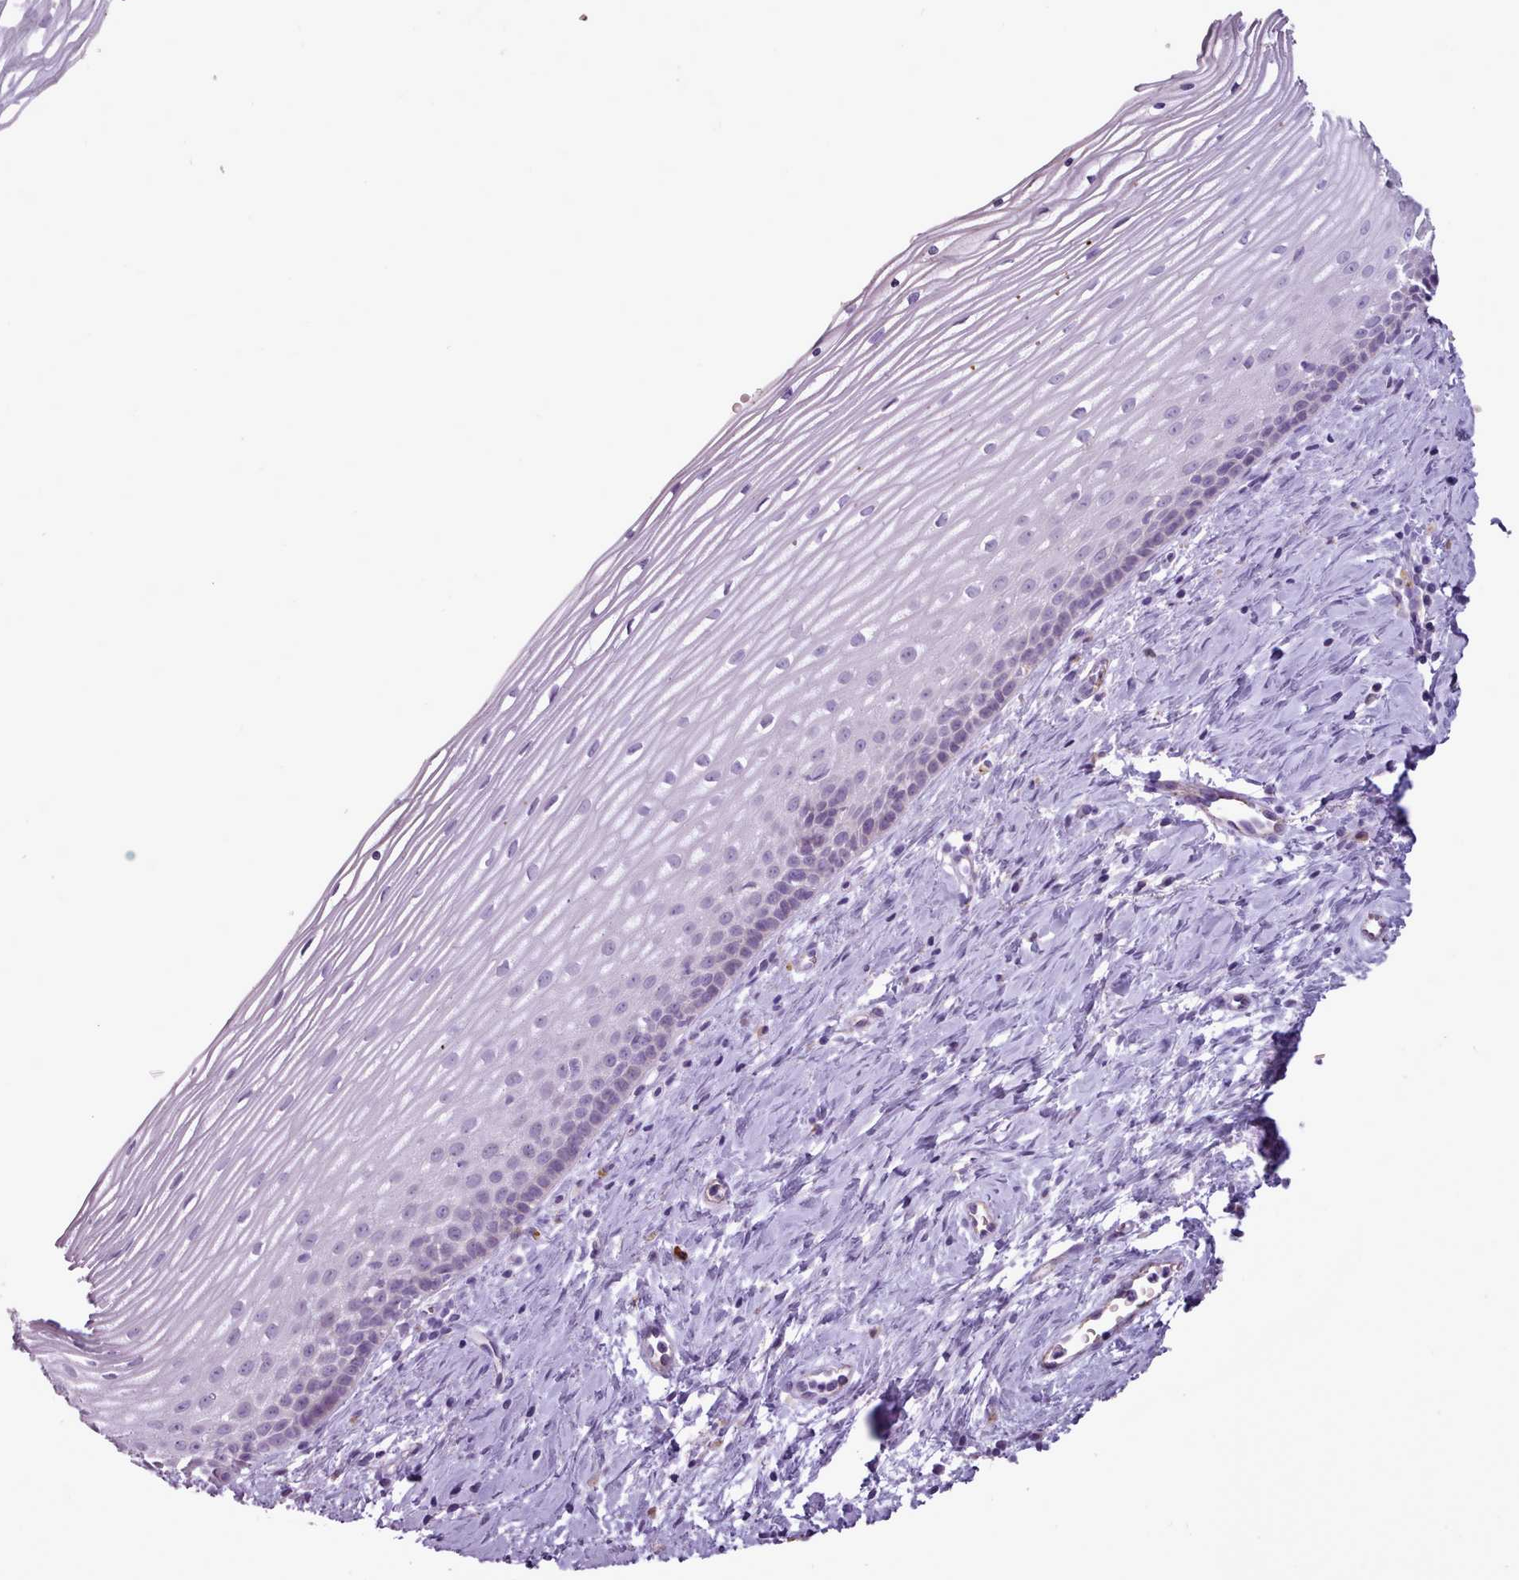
{"staining": {"intensity": "negative", "quantity": "none", "location": "none"}, "tissue": "cervix", "cell_type": "Glandular cells", "image_type": "normal", "snomed": [{"axis": "morphology", "description": "Normal tissue, NOS"}, {"axis": "topography", "description": "Cervix"}], "caption": "High magnification brightfield microscopy of benign cervix stained with DAB (3,3'-diaminobenzidine) (brown) and counterstained with hematoxylin (blue): glandular cells show no significant expression.", "gene": "ATRAID", "patient": {"sex": "female", "age": 47}}